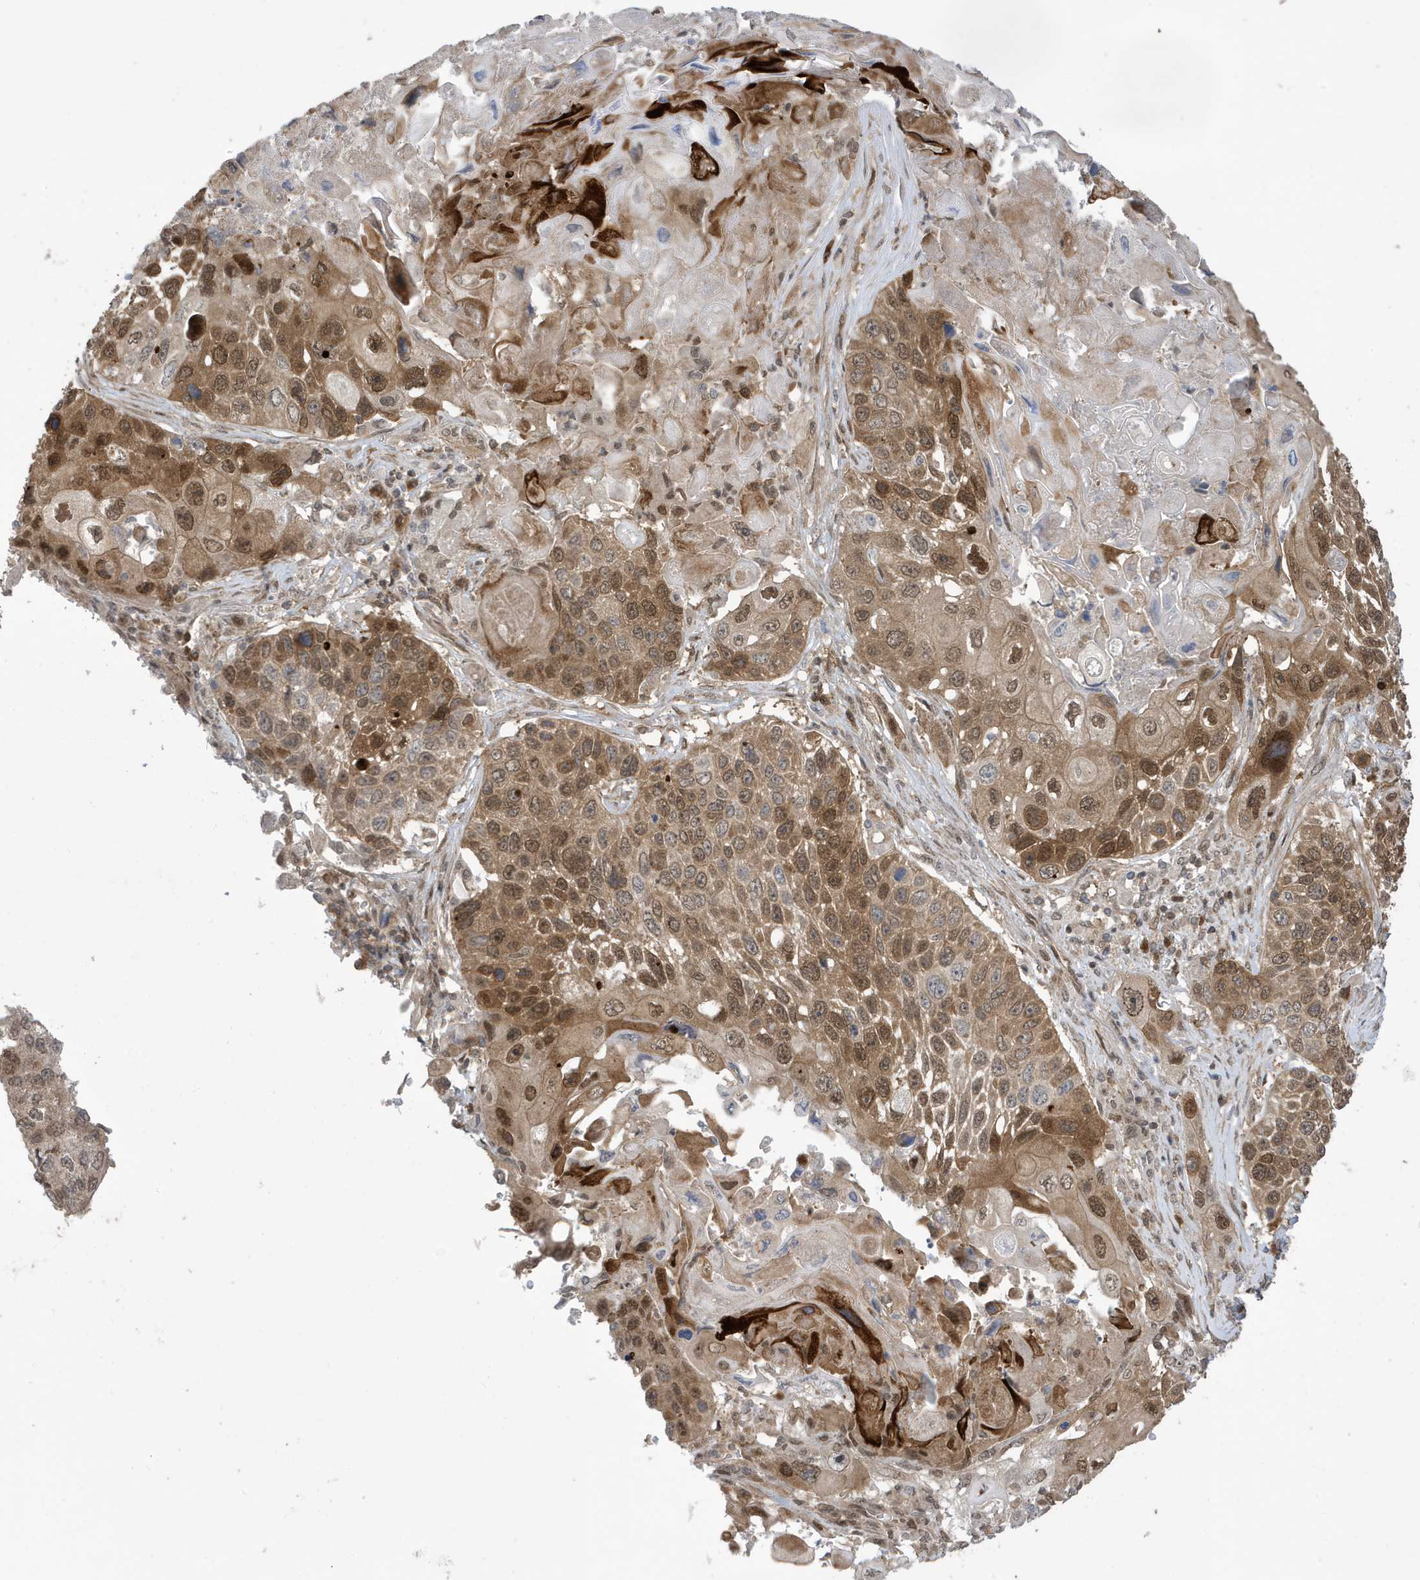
{"staining": {"intensity": "moderate", "quantity": ">75%", "location": "cytoplasmic/membranous,nuclear"}, "tissue": "lung cancer", "cell_type": "Tumor cells", "image_type": "cancer", "snomed": [{"axis": "morphology", "description": "Squamous cell carcinoma, NOS"}, {"axis": "topography", "description": "Lung"}], "caption": "The image demonstrates staining of squamous cell carcinoma (lung), revealing moderate cytoplasmic/membranous and nuclear protein staining (brown color) within tumor cells. (IHC, brightfield microscopy, high magnification).", "gene": "UBQLN1", "patient": {"sex": "male", "age": 61}}